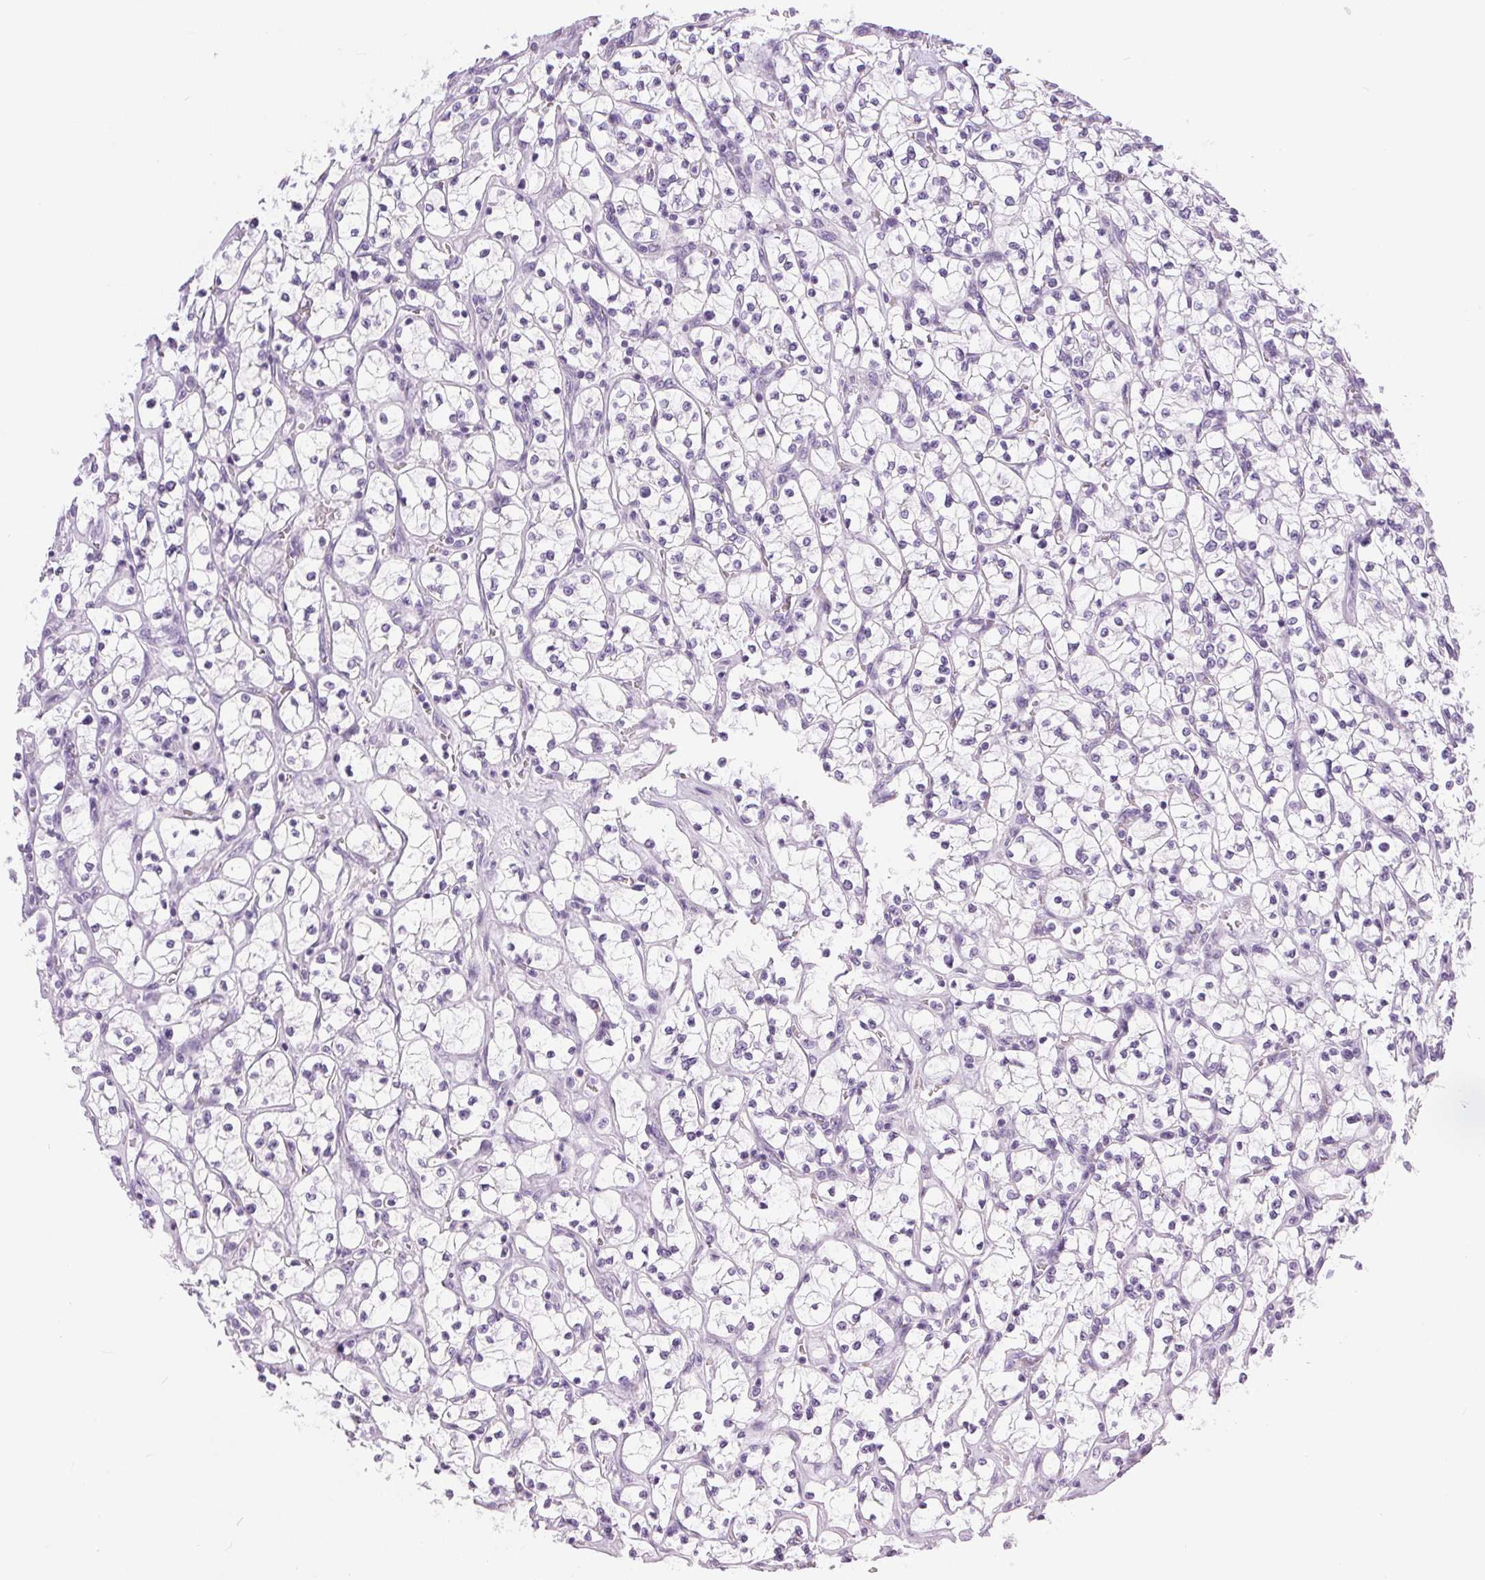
{"staining": {"intensity": "negative", "quantity": "none", "location": "none"}, "tissue": "renal cancer", "cell_type": "Tumor cells", "image_type": "cancer", "snomed": [{"axis": "morphology", "description": "Adenocarcinoma, NOS"}, {"axis": "topography", "description": "Kidney"}], "caption": "High magnification brightfield microscopy of renal cancer stained with DAB (3,3'-diaminobenzidine) (brown) and counterstained with hematoxylin (blue): tumor cells show no significant positivity. Brightfield microscopy of immunohistochemistry stained with DAB (brown) and hematoxylin (blue), captured at high magnification.", "gene": "XDH", "patient": {"sex": "female", "age": 64}}